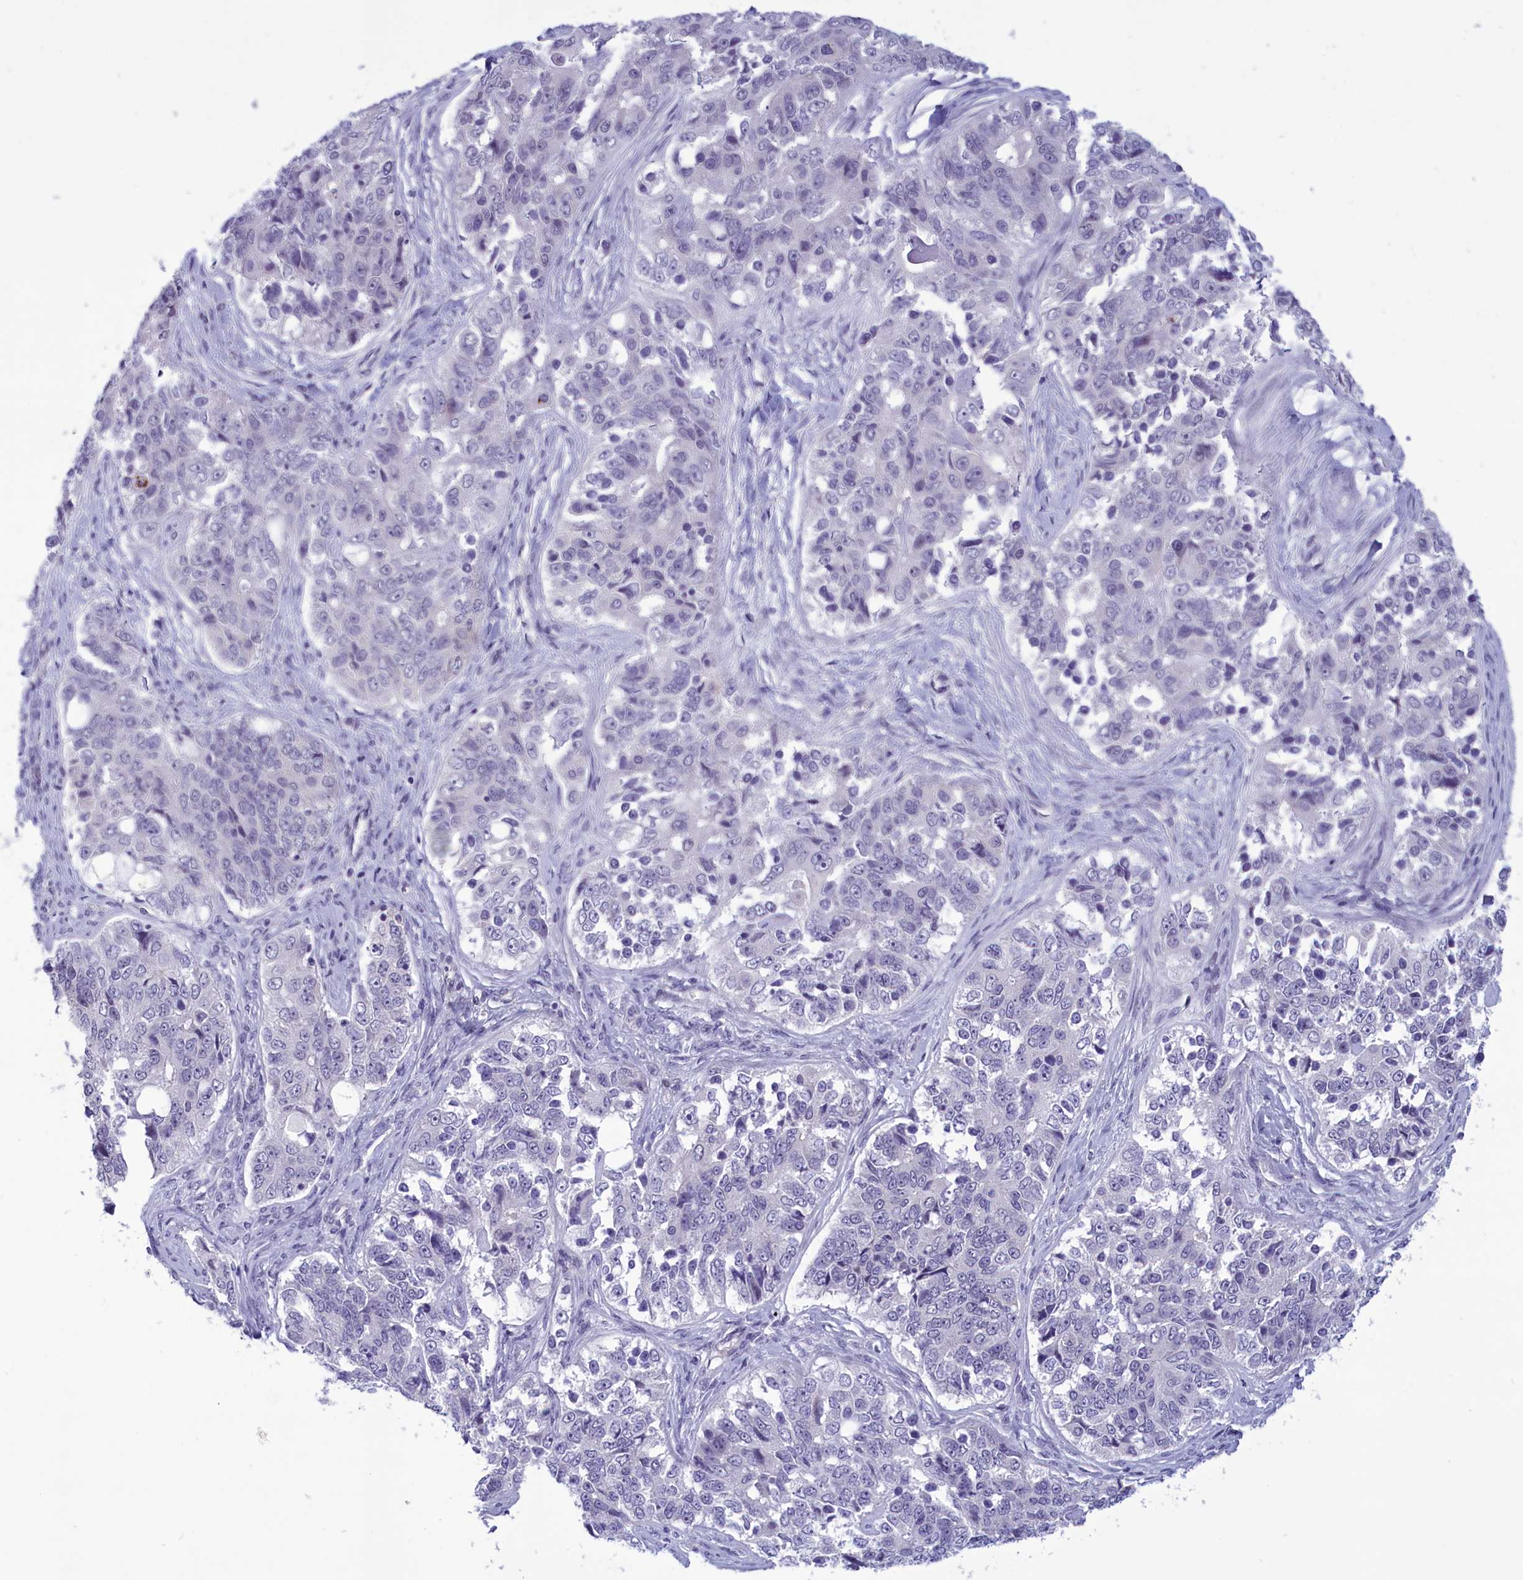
{"staining": {"intensity": "negative", "quantity": "none", "location": "none"}, "tissue": "ovarian cancer", "cell_type": "Tumor cells", "image_type": "cancer", "snomed": [{"axis": "morphology", "description": "Carcinoma, endometroid"}, {"axis": "topography", "description": "Ovary"}], "caption": "Immunohistochemistry histopathology image of endometroid carcinoma (ovarian) stained for a protein (brown), which shows no staining in tumor cells.", "gene": "ELOA2", "patient": {"sex": "female", "age": 51}}